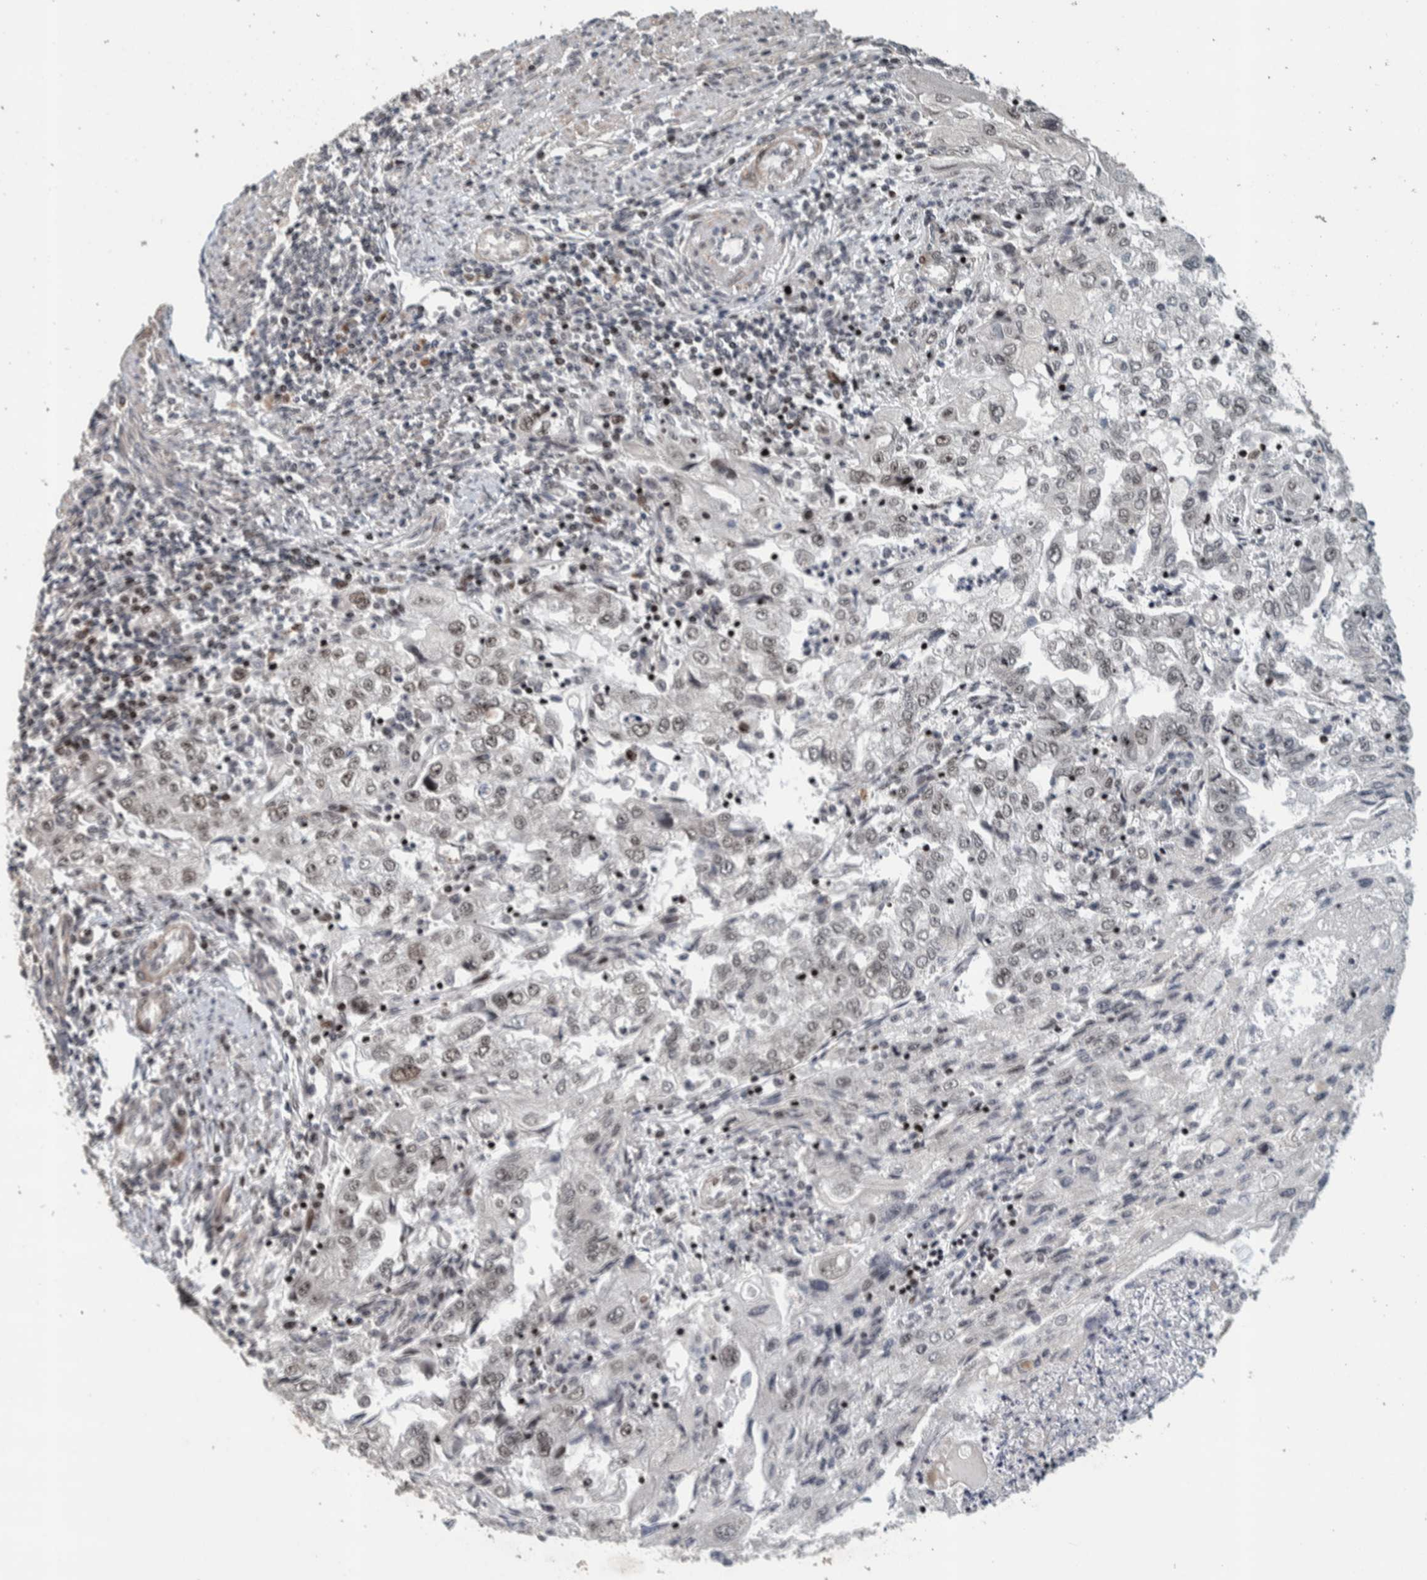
{"staining": {"intensity": "weak", "quantity": "<25%", "location": "nuclear"}, "tissue": "endometrial cancer", "cell_type": "Tumor cells", "image_type": "cancer", "snomed": [{"axis": "morphology", "description": "Adenocarcinoma, NOS"}, {"axis": "topography", "description": "Endometrium"}], "caption": "The image shows no significant positivity in tumor cells of adenocarcinoma (endometrial).", "gene": "CHD4", "patient": {"sex": "female", "age": 49}}